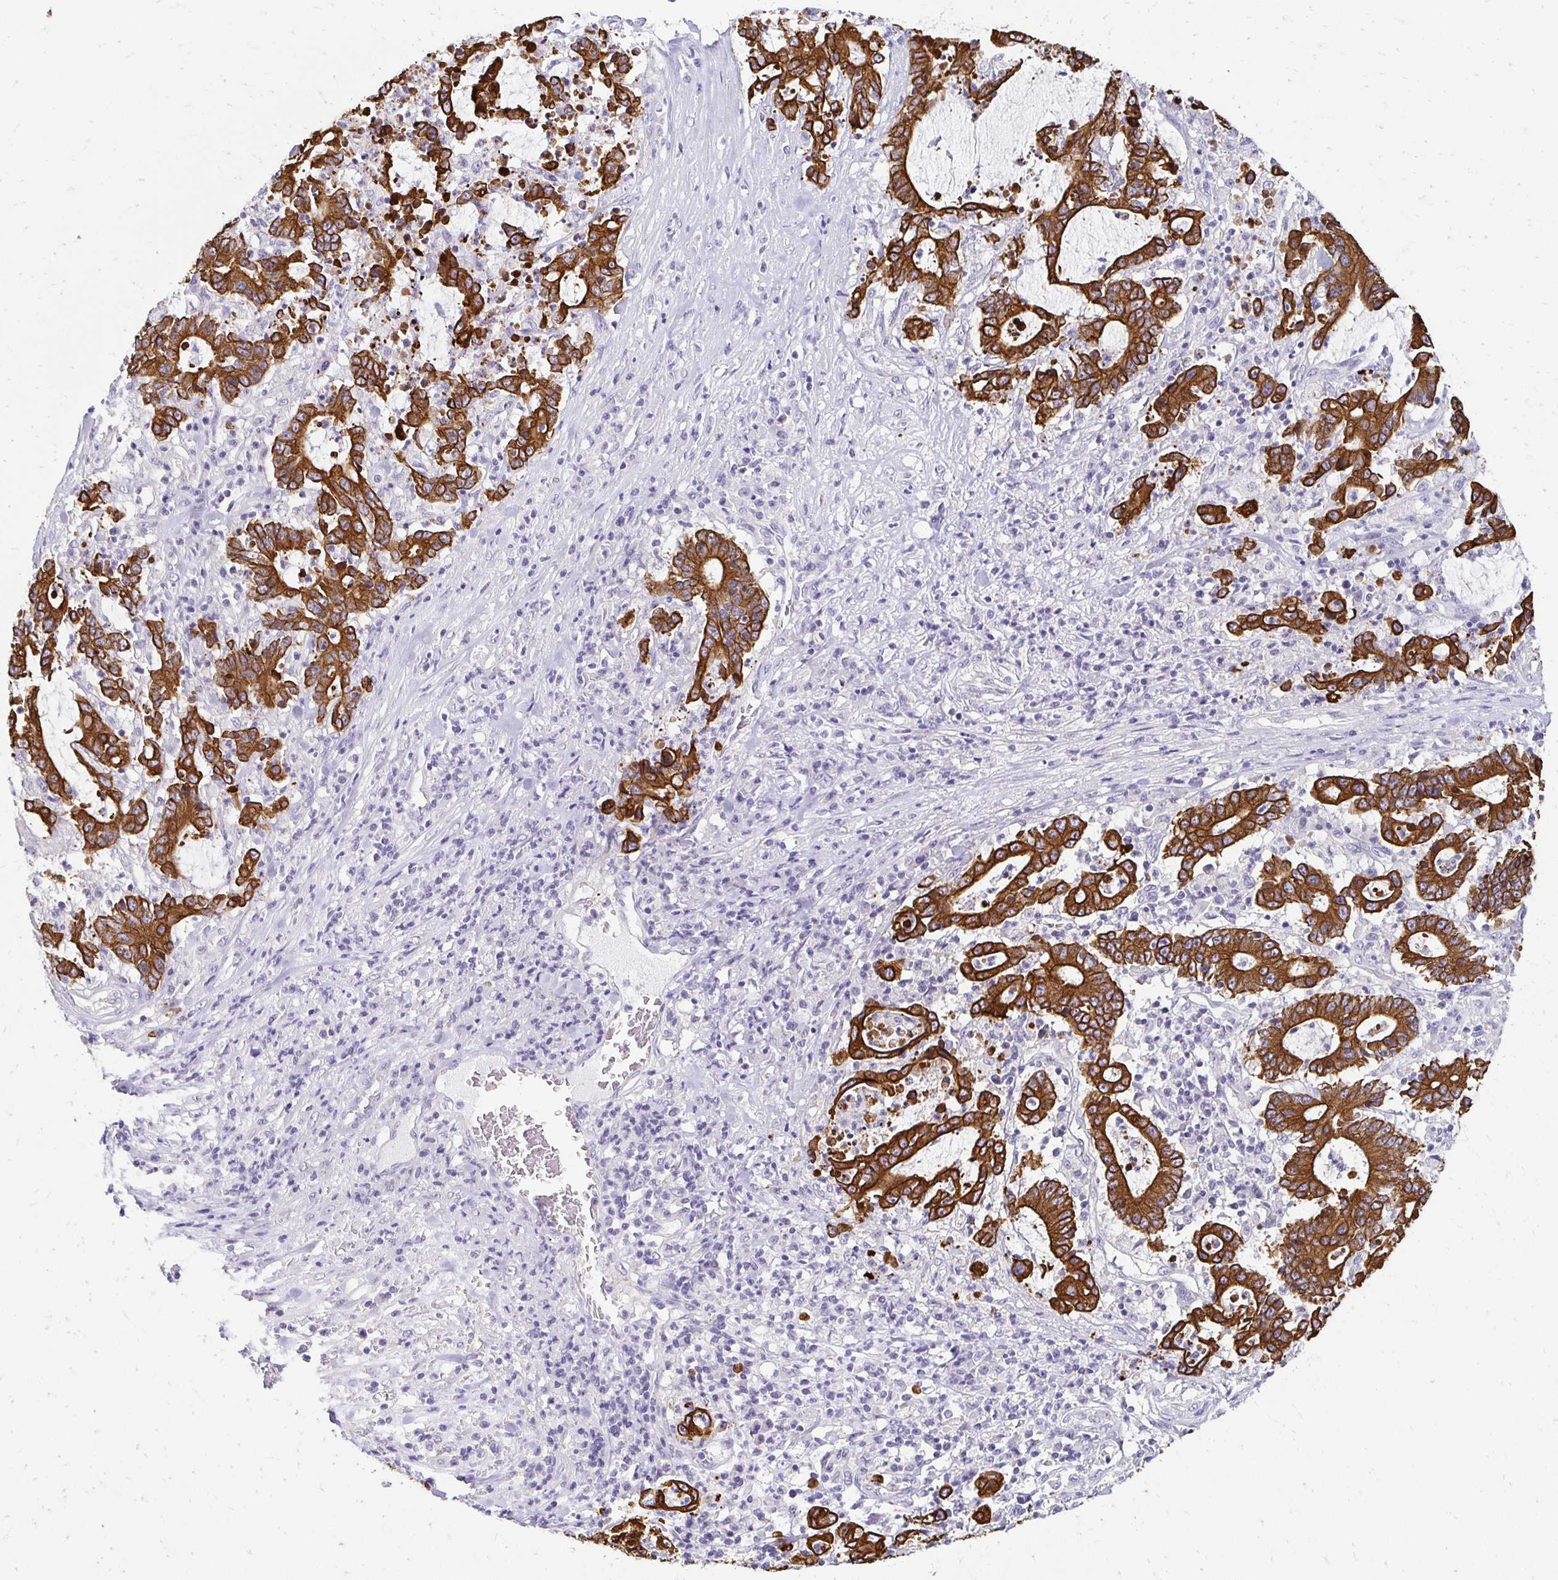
{"staining": {"intensity": "strong", "quantity": ">75%", "location": "cytoplasmic/membranous"}, "tissue": "stomach cancer", "cell_type": "Tumor cells", "image_type": "cancer", "snomed": [{"axis": "morphology", "description": "Adenocarcinoma, NOS"}, {"axis": "topography", "description": "Stomach, upper"}], "caption": "Immunohistochemical staining of human adenocarcinoma (stomach) displays high levels of strong cytoplasmic/membranous protein staining in about >75% of tumor cells.", "gene": "C1QTNF2", "patient": {"sex": "male", "age": 68}}